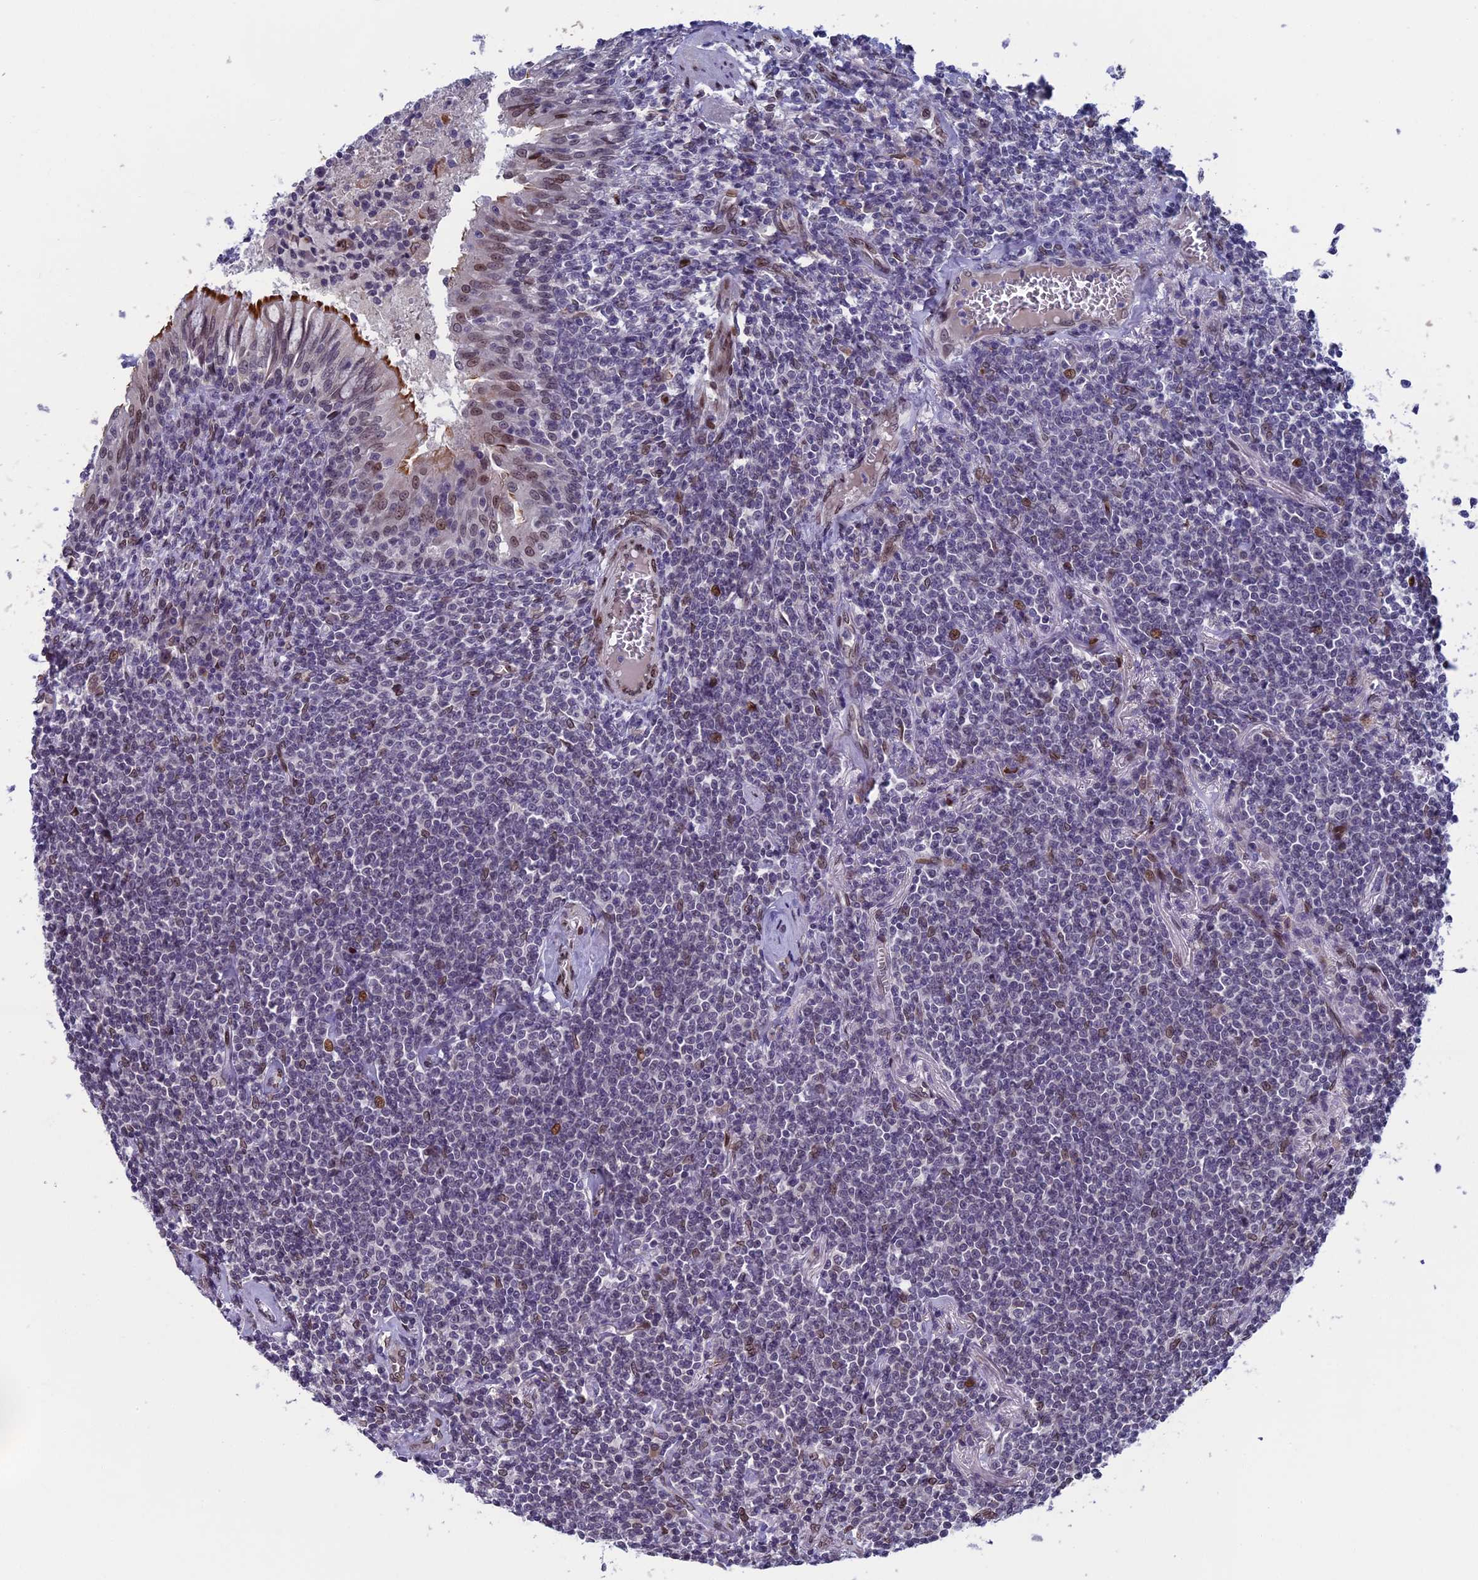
{"staining": {"intensity": "negative", "quantity": "none", "location": "none"}, "tissue": "lymphoma", "cell_type": "Tumor cells", "image_type": "cancer", "snomed": [{"axis": "morphology", "description": "Malignant lymphoma, non-Hodgkin's type, Low grade"}, {"axis": "topography", "description": "Lung"}], "caption": "This histopathology image is of malignant lymphoma, non-Hodgkin's type (low-grade) stained with immunohistochemistry (IHC) to label a protein in brown with the nuclei are counter-stained blue. There is no expression in tumor cells. The staining was performed using DAB to visualize the protein expression in brown, while the nuclei were stained in blue with hematoxylin (Magnification: 20x).", "gene": "GPSM1", "patient": {"sex": "female", "age": 71}}